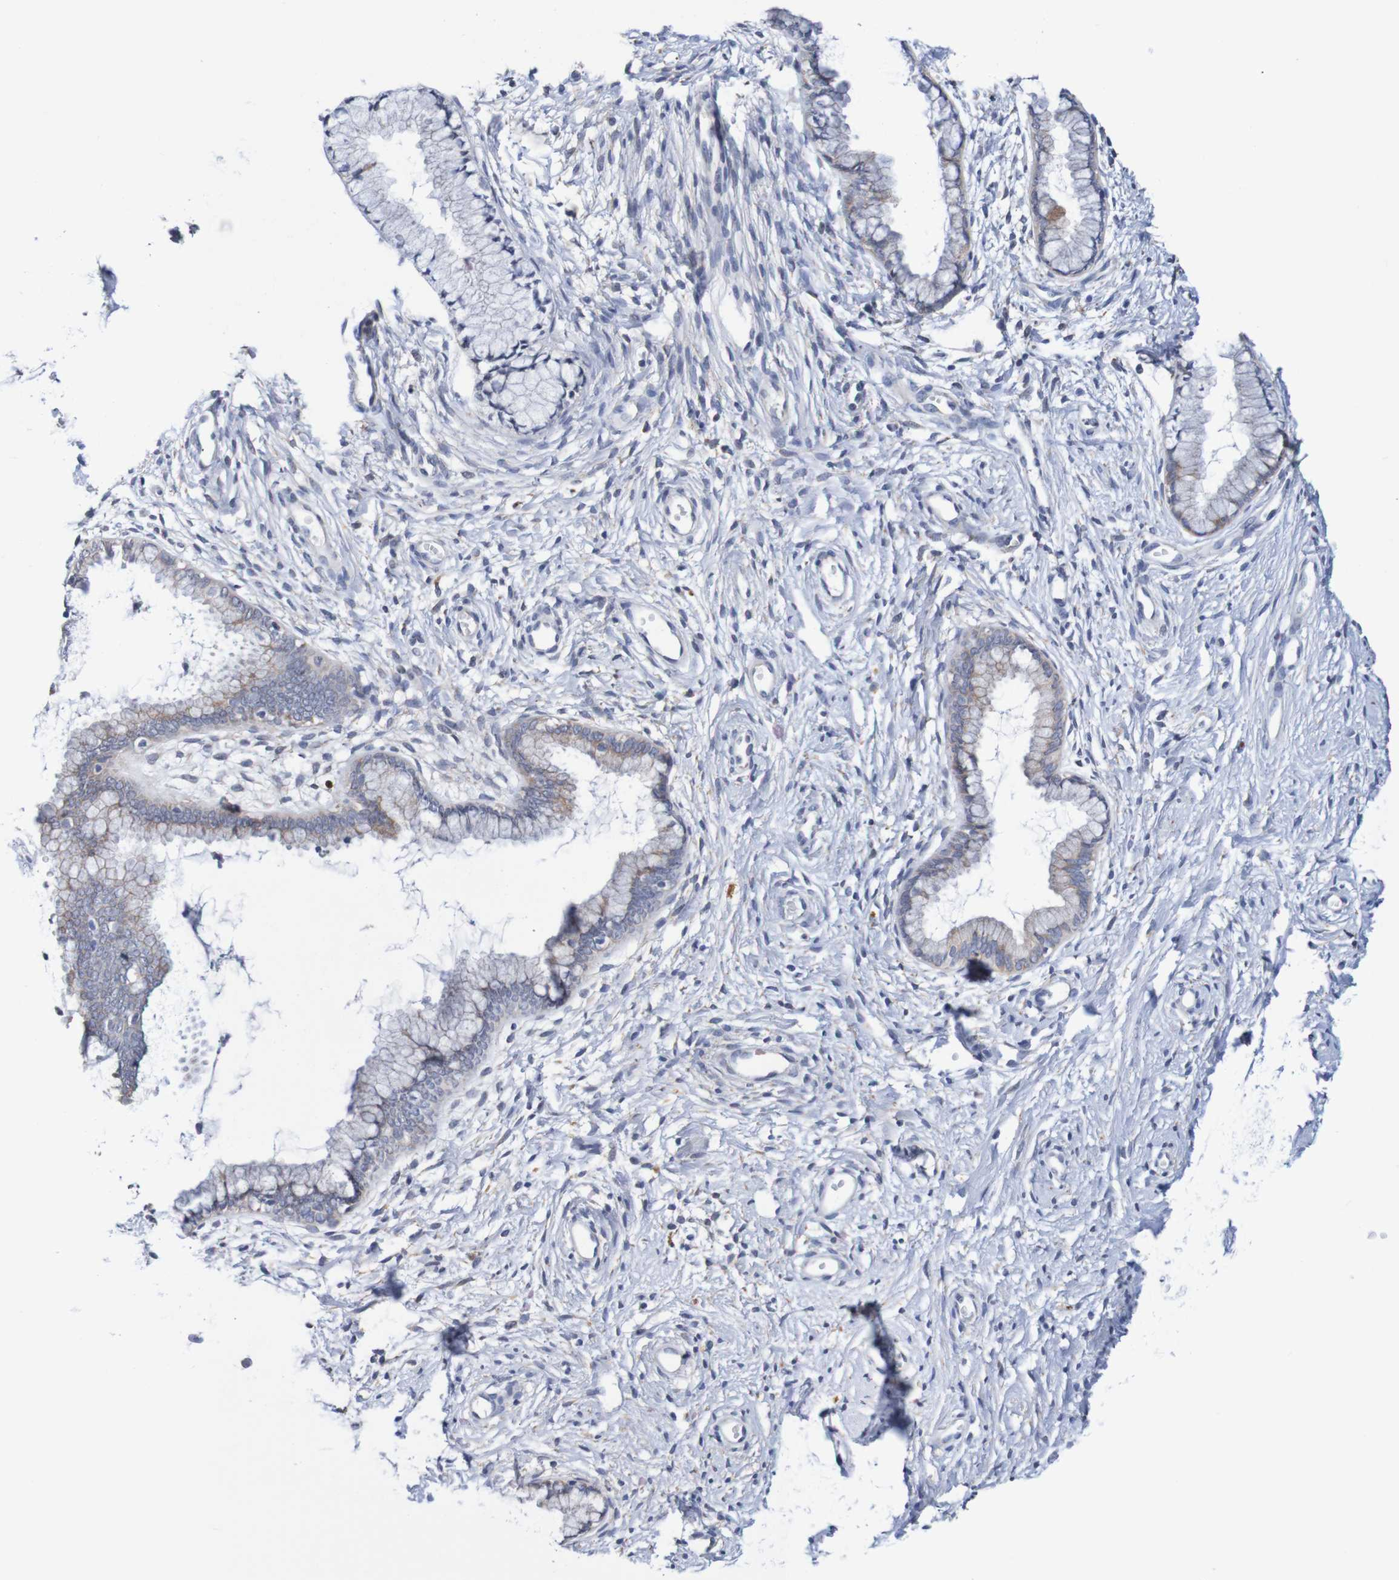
{"staining": {"intensity": "moderate", "quantity": "25%-75%", "location": "cytoplasmic/membranous"}, "tissue": "cervix", "cell_type": "Glandular cells", "image_type": "normal", "snomed": [{"axis": "morphology", "description": "Normal tissue, NOS"}, {"axis": "topography", "description": "Cervix"}], "caption": "The histopathology image demonstrates staining of unremarkable cervix, revealing moderate cytoplasmic/membranous protein expression (brown color) within glandular cells. (brown staining indicates protein expression, while blue staining denotes nuclei).", "gene": "FIBP", "patient": {"sex": "female", "age": 65}}